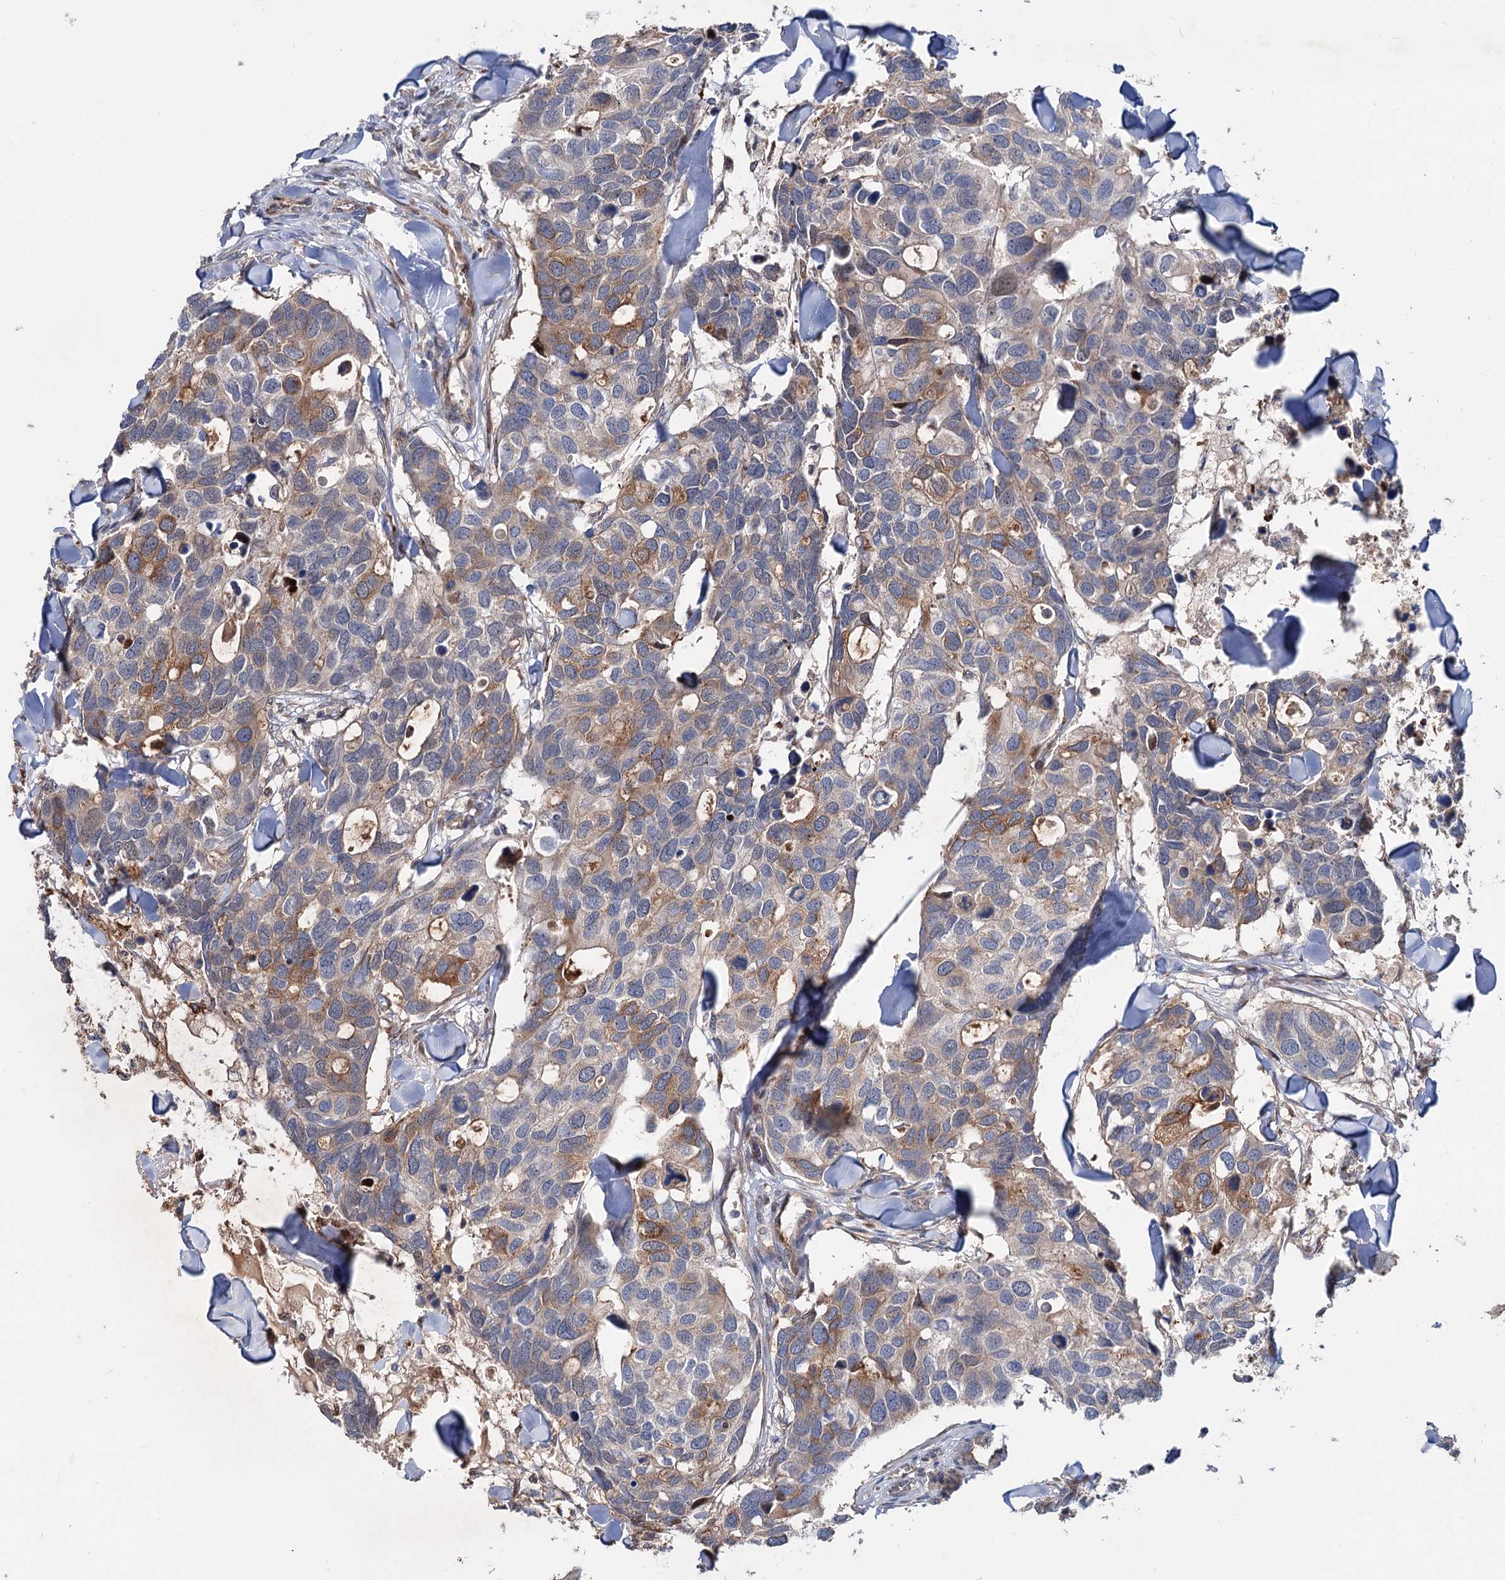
{"staining": {"intensity": "moderate", "quantity": "<25%", "location": "cytoplasmic/membranous"}, "tissue": "breast cancer", "cell_type": "Tumor cells", "image_type": "cancer", "snomed": [{"axis": "morphology", "description": "Duct carcinoma"}, {"axis": "topography", "description": "Breast"}], "caption": "High-magnification brightfield microscopy of invasive ductal carcinoma (breast) stained with DAB (brown) and counterstained with hematoxylin (blue). tumor cells exhibit moderate cytoplasmic/membranous expression is seen in approximately<25% of cells.", "gene": "PTDSS2", "patient": {"sex": "female", "age": 83}}